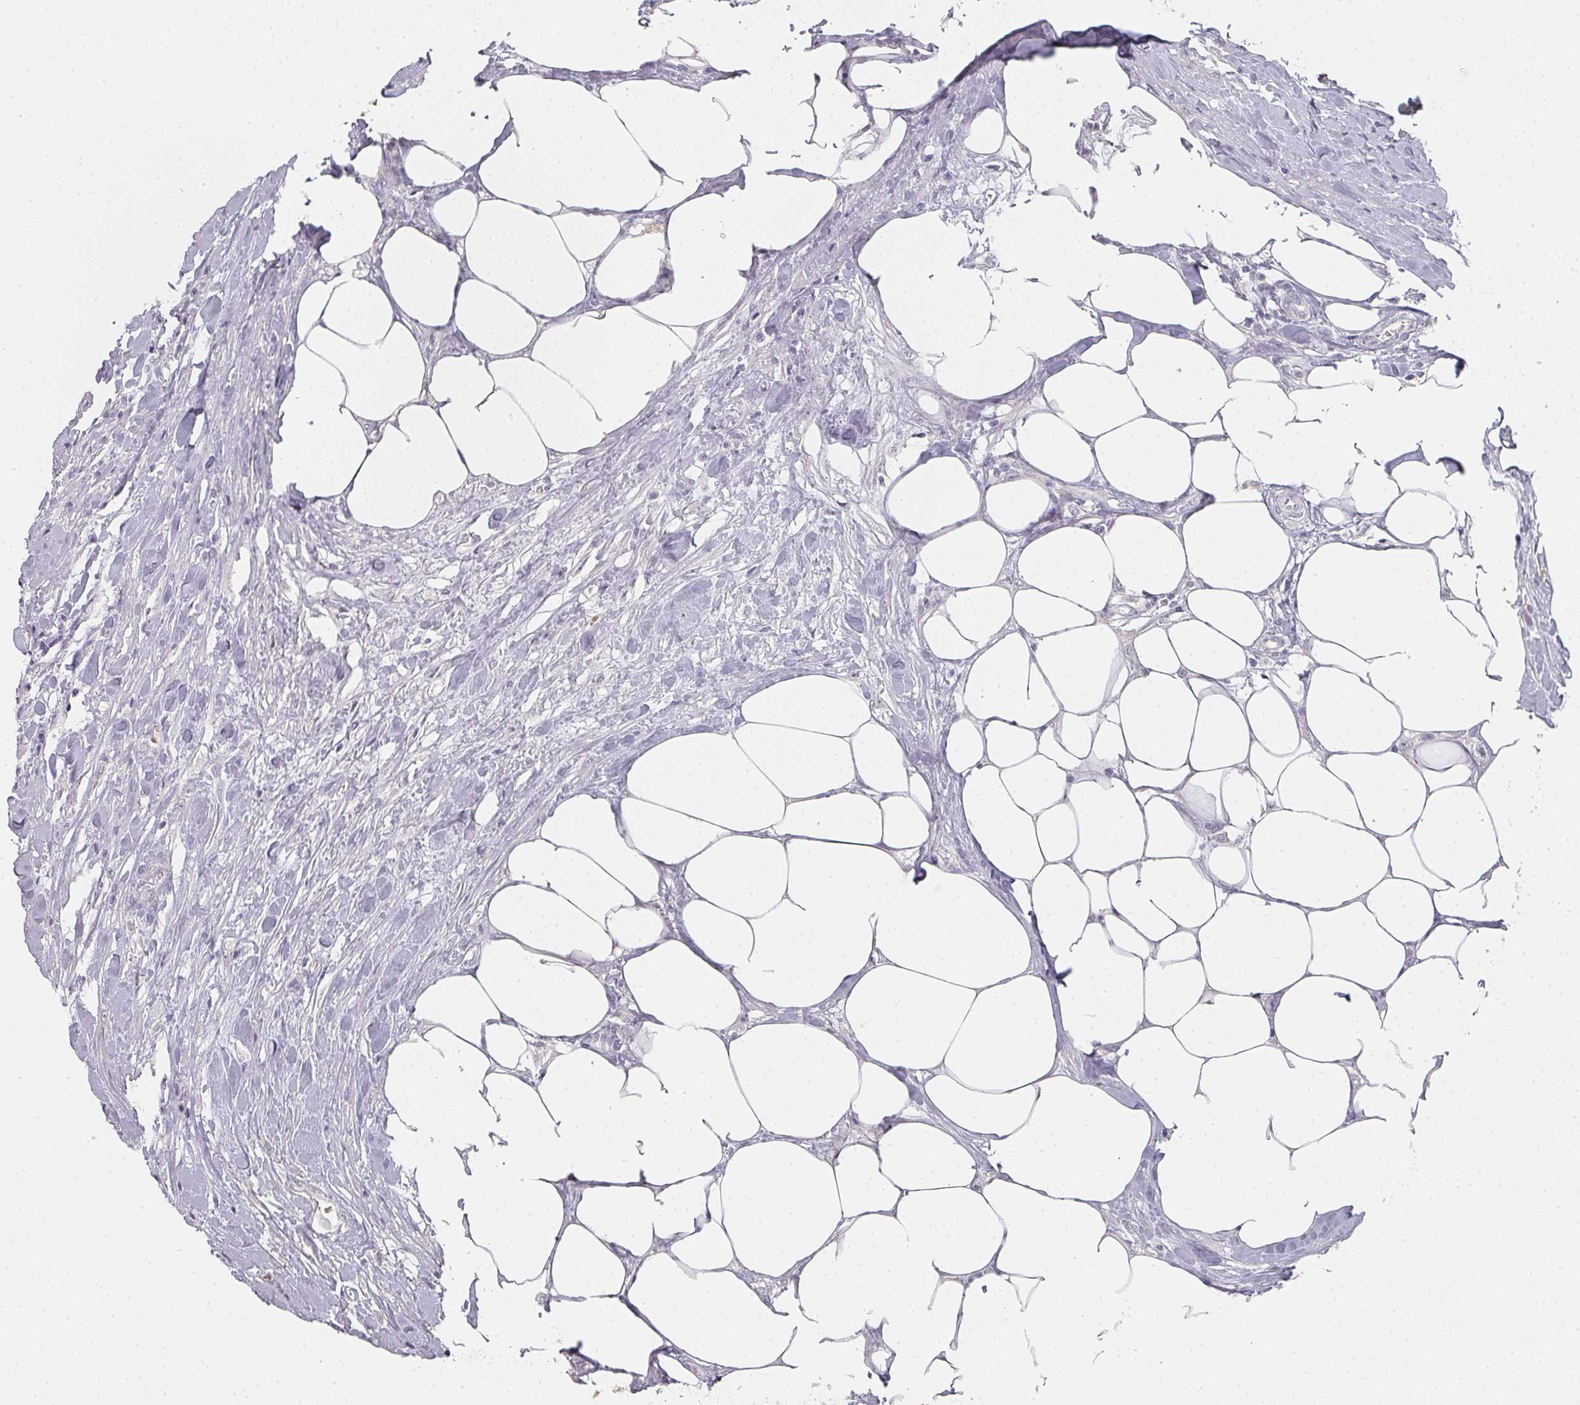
{"staining": {"intensity": "negative", "quantity": "none", "location": "none"}, "tissue": "urothelial cancer", "cell_type": "Tumor cells", "image_type": "cancer", "snomed": [{"axis": "morphology", "description": "Urothelial carcinoma, High grade"}, {"axis": "topography", "description": "Urinary bladder"}], "caption": "Tumor cells are negative for protein expression in human urothelial carcinoma (high-grade).", "gene": "SHISA2", "patient": {"sex": "male", "age": 61}}